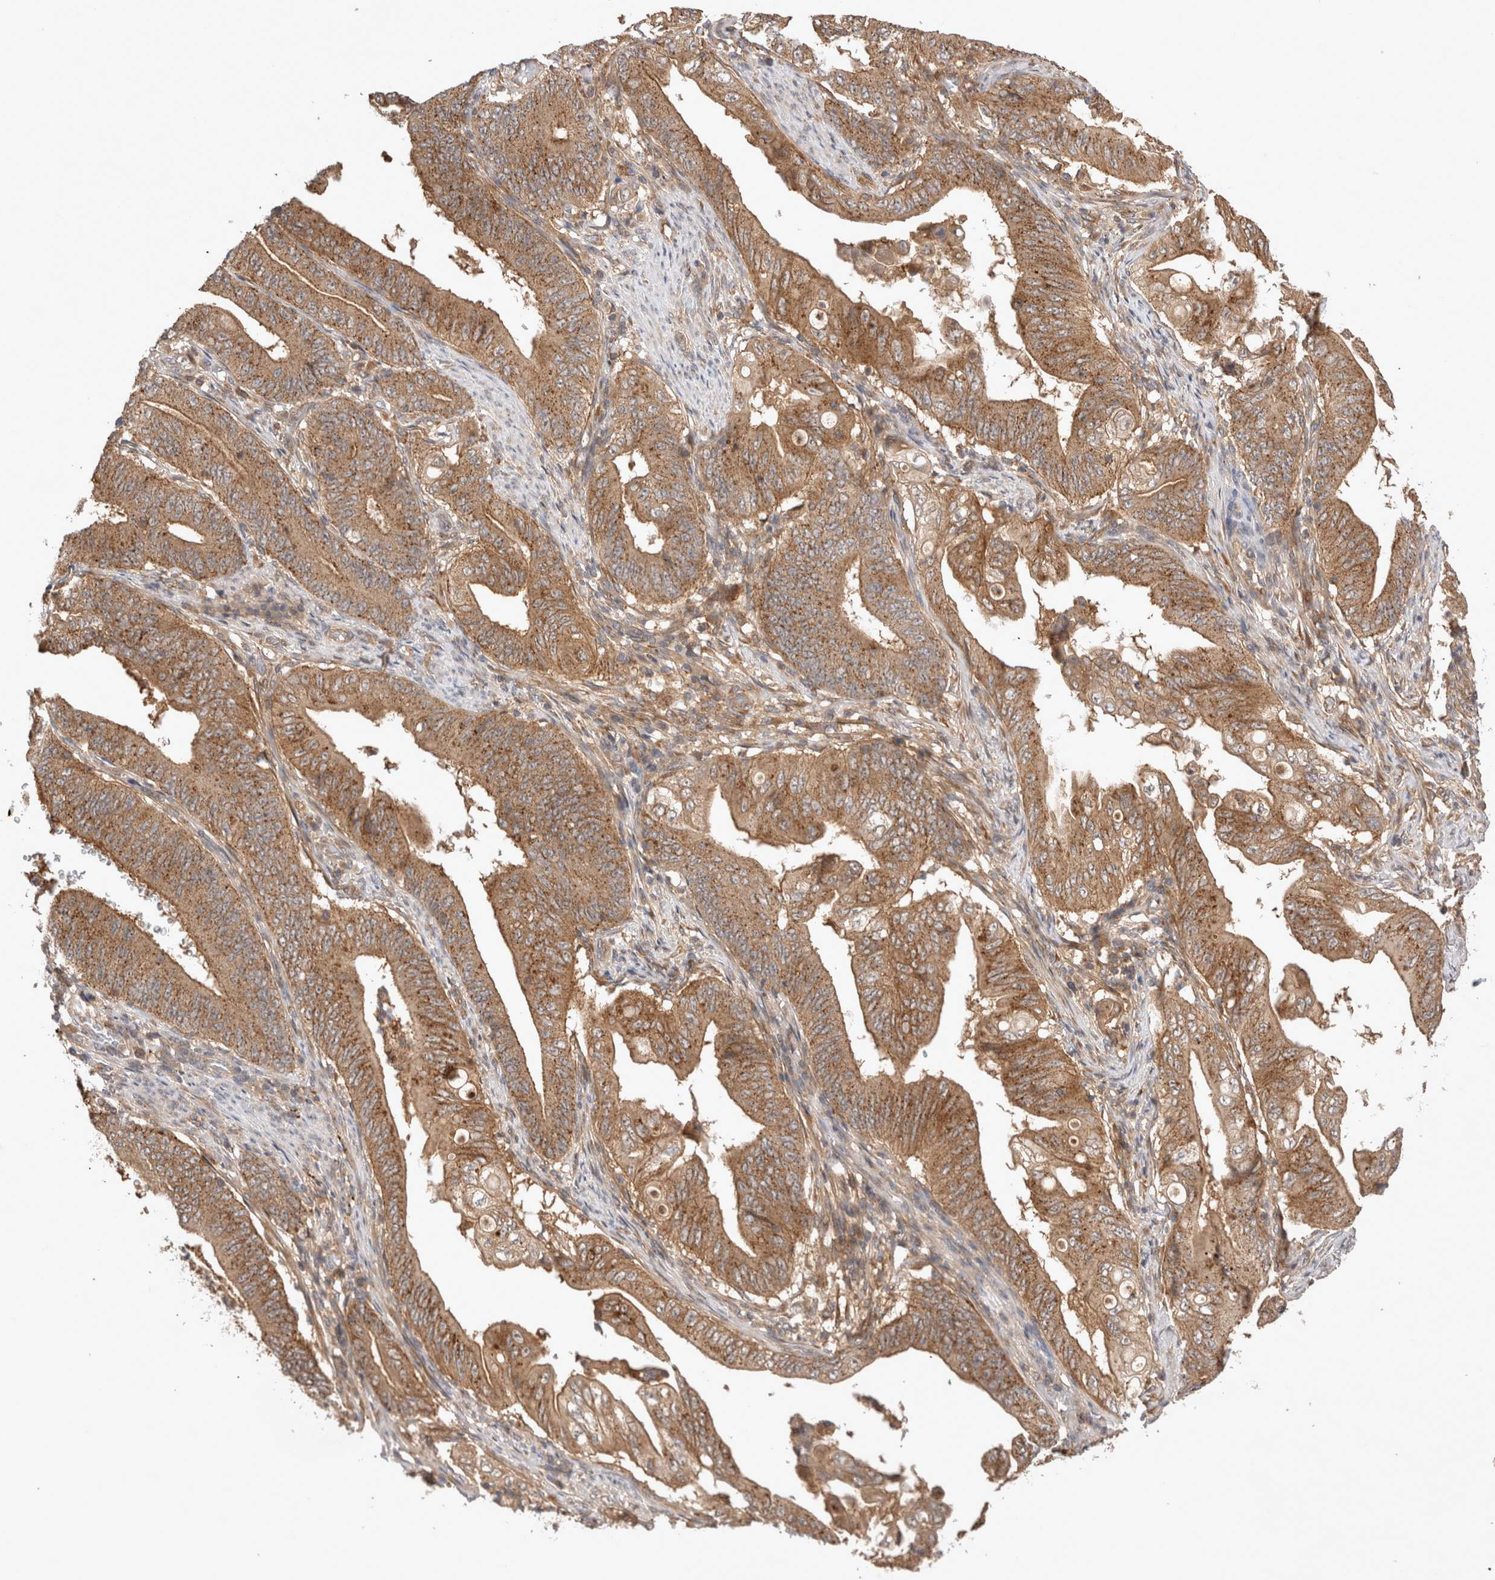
{"staining": {"intensity": "moderate", "quantity": ">75%", "location": "cytoplasmic/membranous"}, "tissue": "stomach cancer", "cell_type": "Tumor cells", "image_type": "cancer", "snomed": [{"axis": "morphology", "description": "Adenocarcinoma, NOS"}, {"axis": "topography", "description": "Stomach"}], "caption": "High-magnification brightfield microscopy of stomach cancer (adenocarcinoma) stained with DAB (3,3'-diaminobenzidine) (brown) and counterstained with hematoxylin (blue). tumor cells exhibit moderate cytoplasmic/membranous expression is seen in about>75% of cells. The staining was performed using DAB (3,3'-diaminobenzidine) to visualize the protein expression in brown, while the nuclei were stained in blue with hematoxylin (Magnification: 20x).", "gene": "VPS28", "patient": {"sex": "female", "age": 73}}